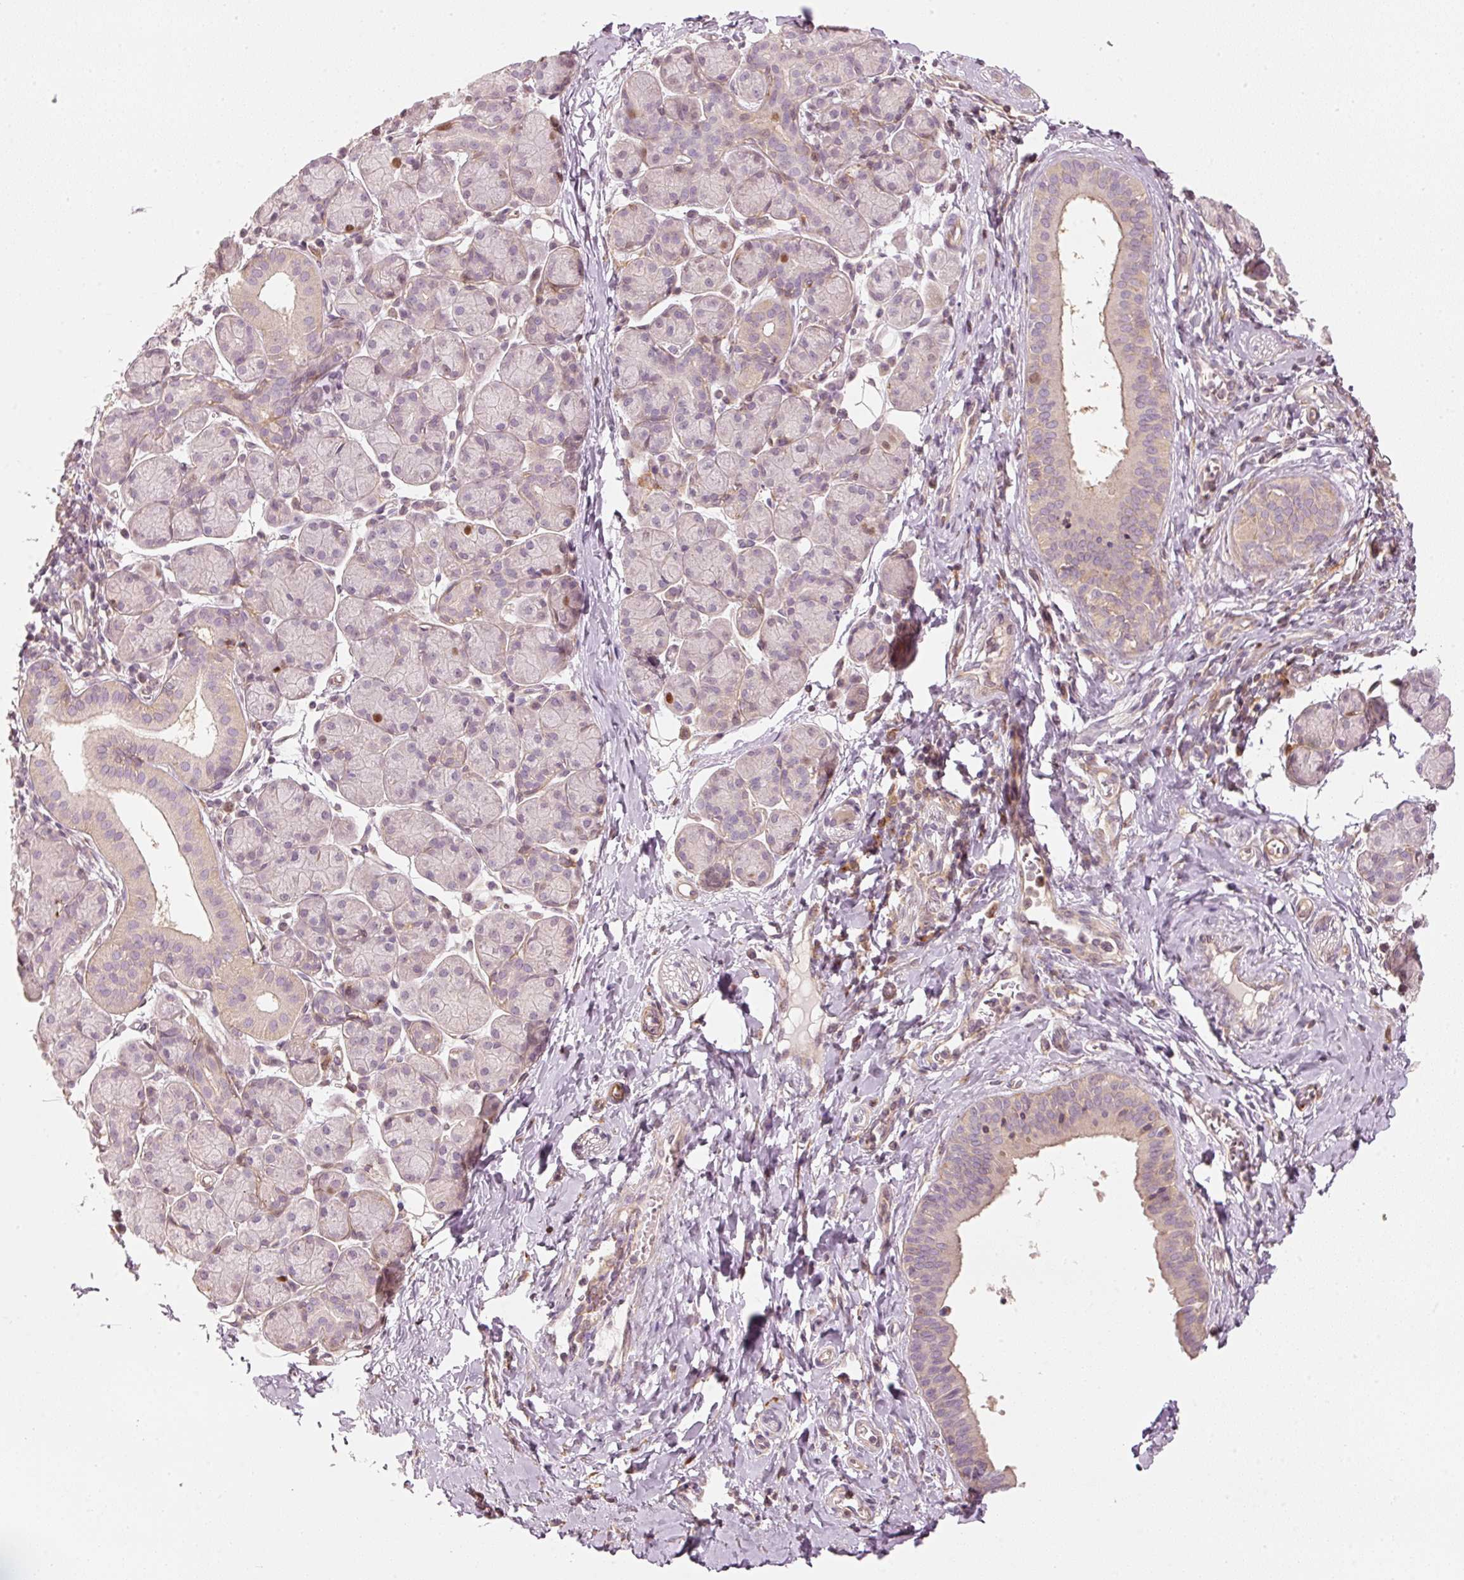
{"staining": {"intensity": "moderate", "quantity": "<25%", "location": "cytoplasmic/membranous,nuclear"}, "tissue": "salivary gland", "cell_type": "Glandular cells", "image_type": "normal", "snomed": [{"axis": "morphology", "description": "Normal tissue, NOS"}, {"axis": "morphology", "description": "Inflammation, NOS"}, {"axis": "topography", "description": "Lymph node"}, {"axis": "topography", "description": "Salivary gland"}], "caption": "Immunohistochemistry (IHC) image of benign salivary gland: salivary gland stained using immunohistochemistry (IHC) shows low levels of moderate protein expression localized specifically in the cytoplasmic/membranous,nuclear of glandular cells, appearing as a cytoplasmic/membranous,nuclear brown color.", "gene": "TREX2", "patient": {"sex": "male", "age": 3}}